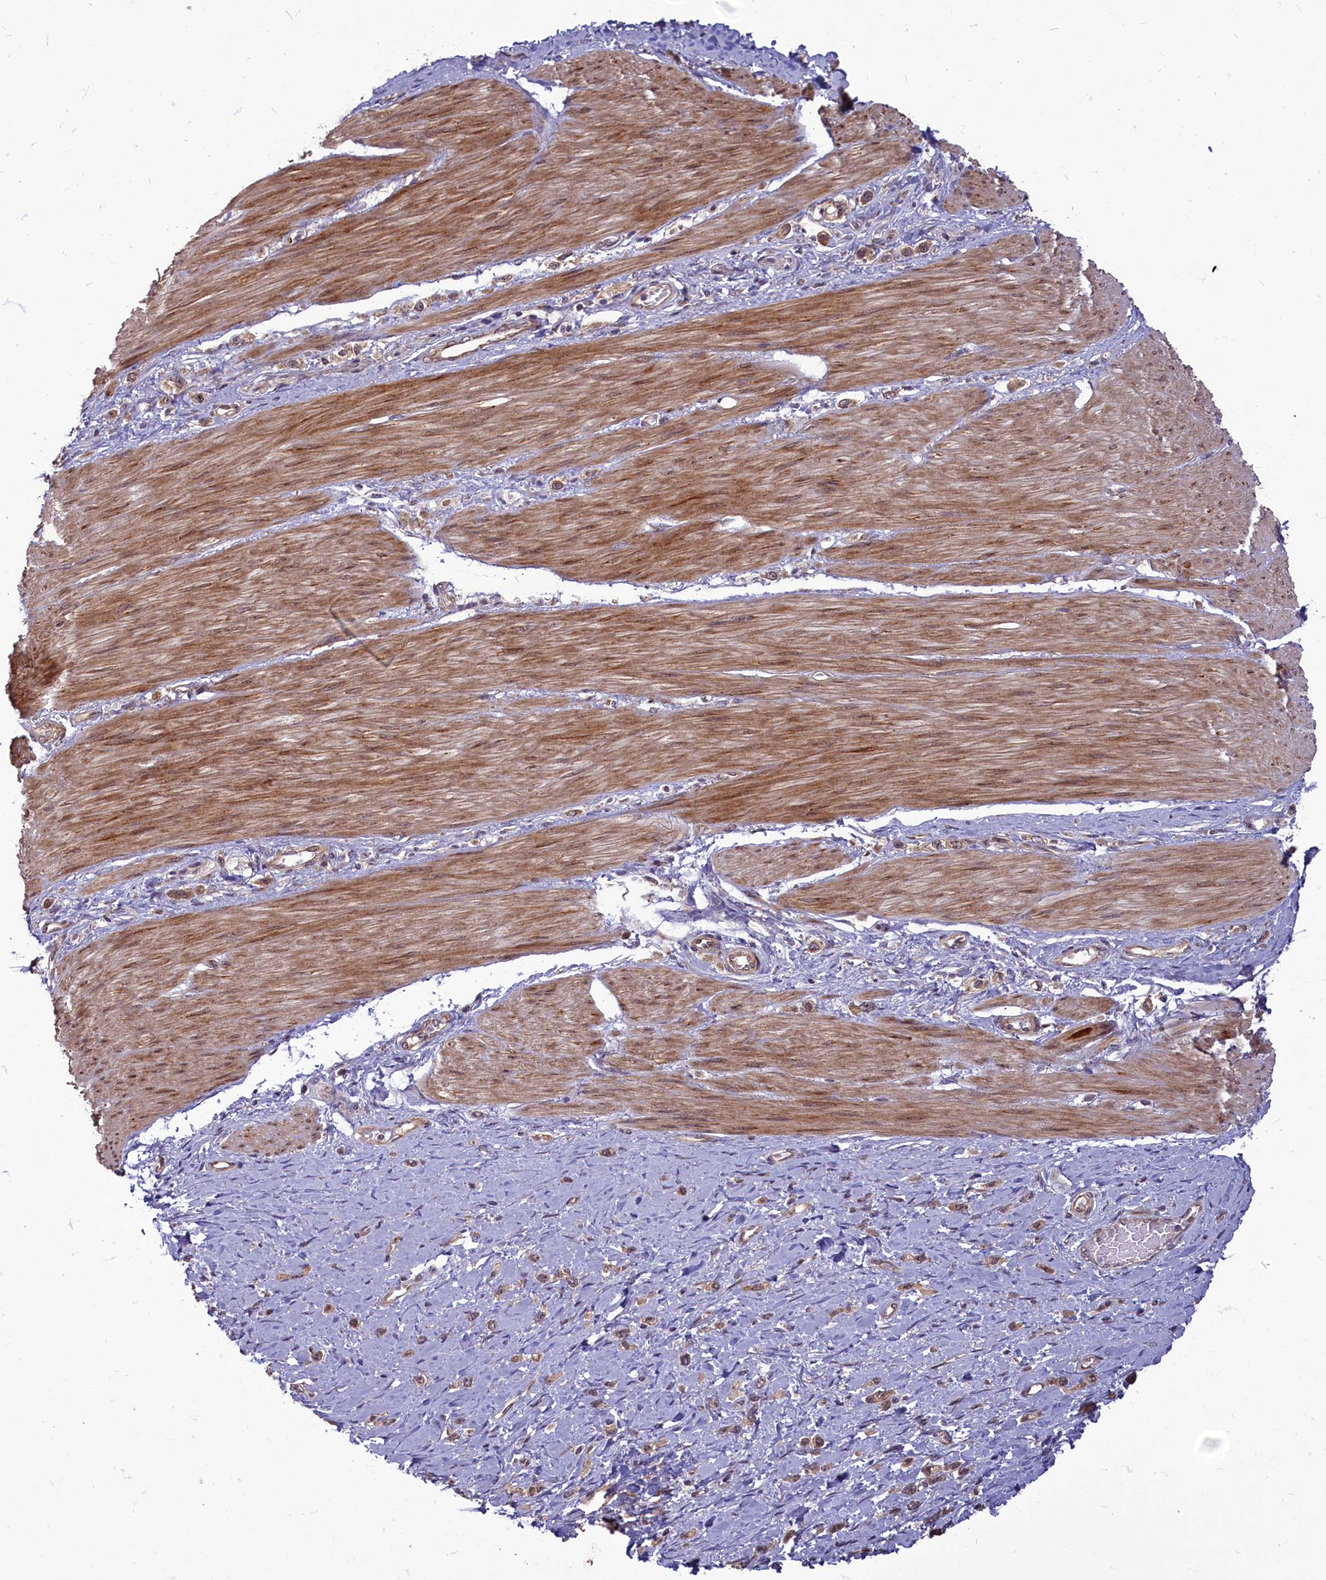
{"staining": {"intensity": "moderate", "quantity": ">75%", "location": "cytoplasmic/membranous"}, "tissue": "stomach cancer", "cell_type": "Tumor cells", "image_type": "cancer", "snomed": [{"axis": "morphology", "description": "Adenocarcinoma, NOS"}, {"axis": "topography", "description": "Stomach"}], "caption": "IHC (DAB) staining of stomach cancer reveals moderate cytoplasmic/membranous protein staining in about >75% of tumor cells.", "gene": "MYCBP", "patient": {"sex": "female", "age": 65}}